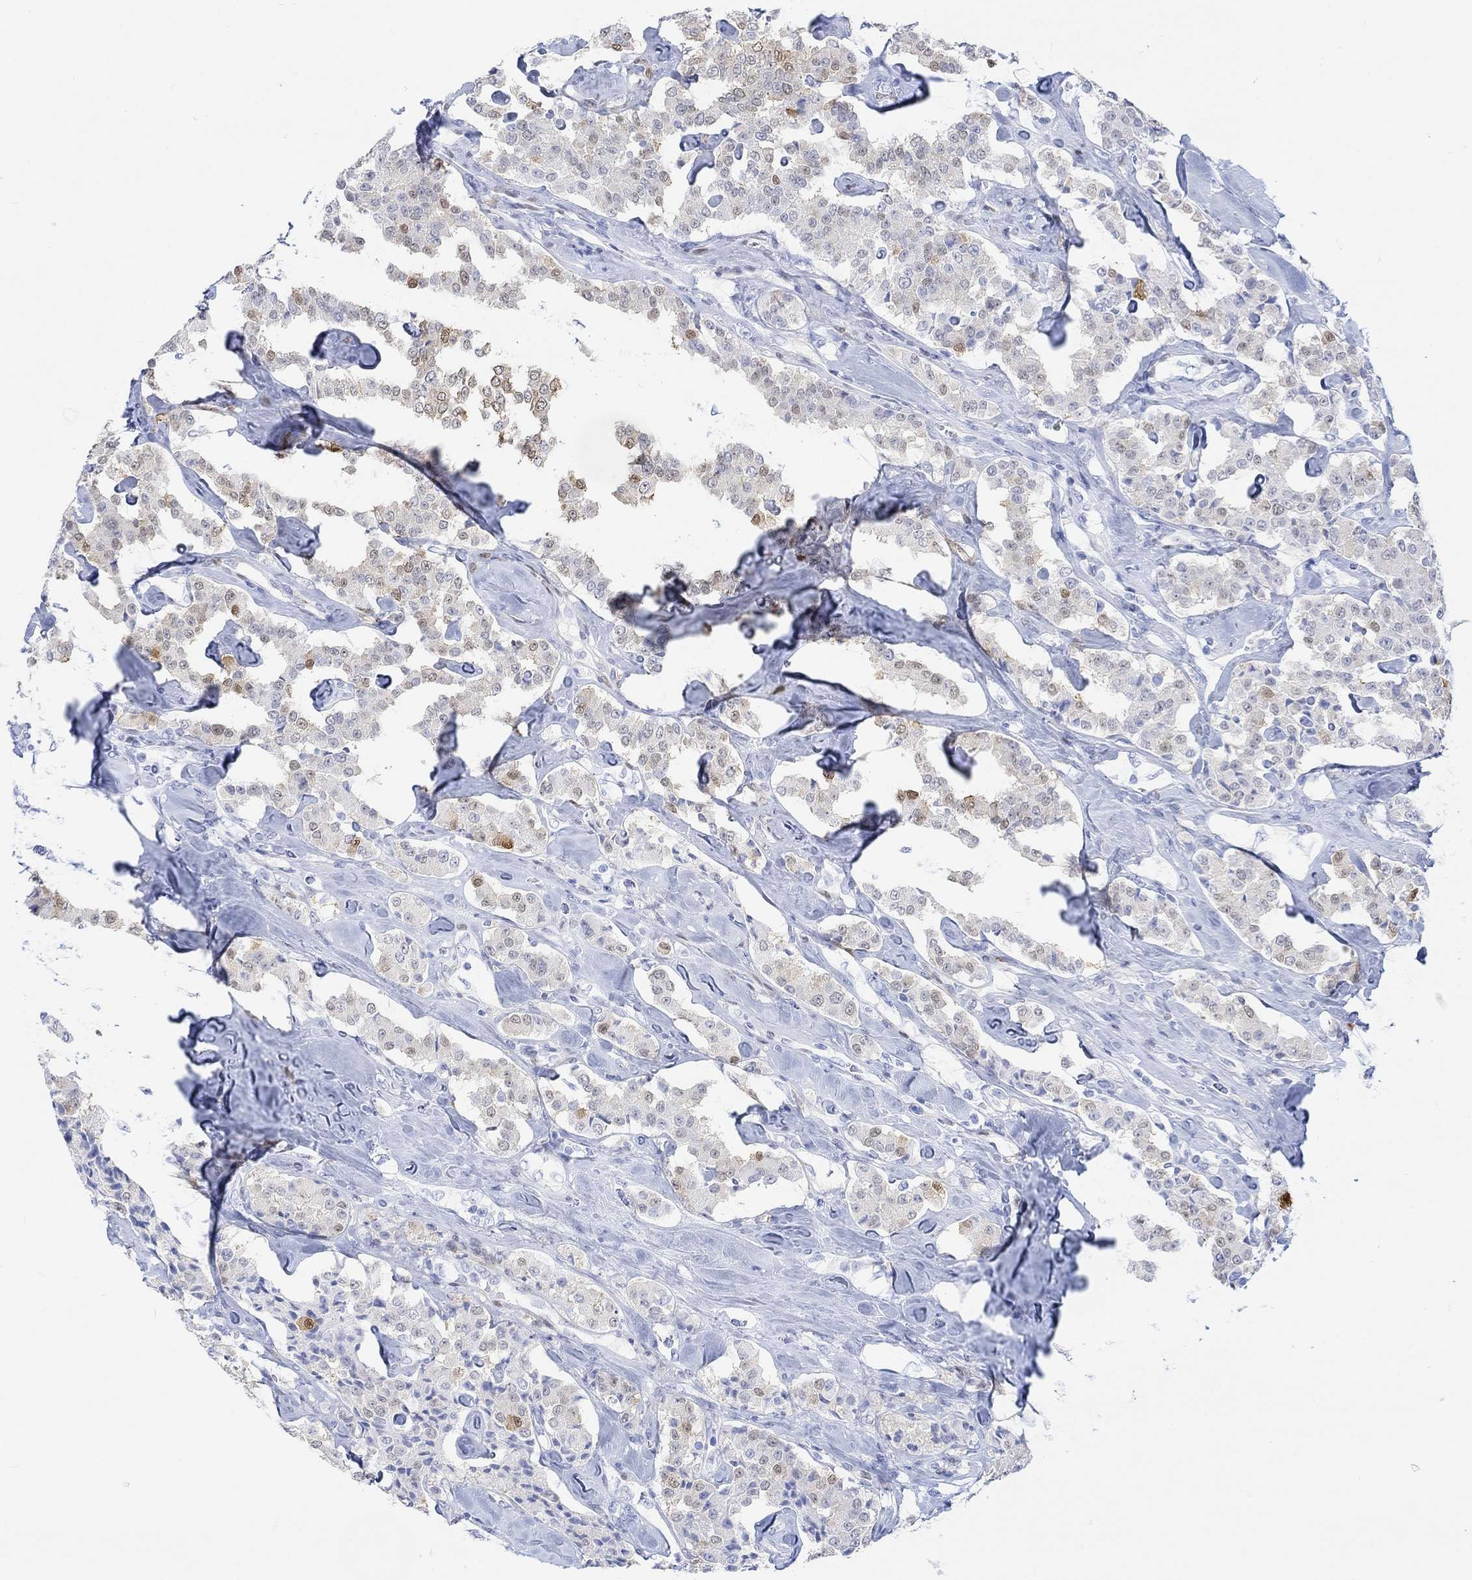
{"staining": {"intensity": "moderate", "quantity": "<25%", "location": "nuclear"}, "tissue": "carcinoid", "cell_type": "Tumor cells", "image_type": "cancer", "snomed": [{"axis": "morphology", "description": "Carcinoid, malignant, NOS"}, {"axis": "topography", "description": "Pancreas"}], "caption": "Human carcinoid stained with a brown dye shows moderate nuclear positive staining in approximately <25% of tumor cells.", "gene": "TPPP3", "patient": {"sex": "male", "age": 41}}